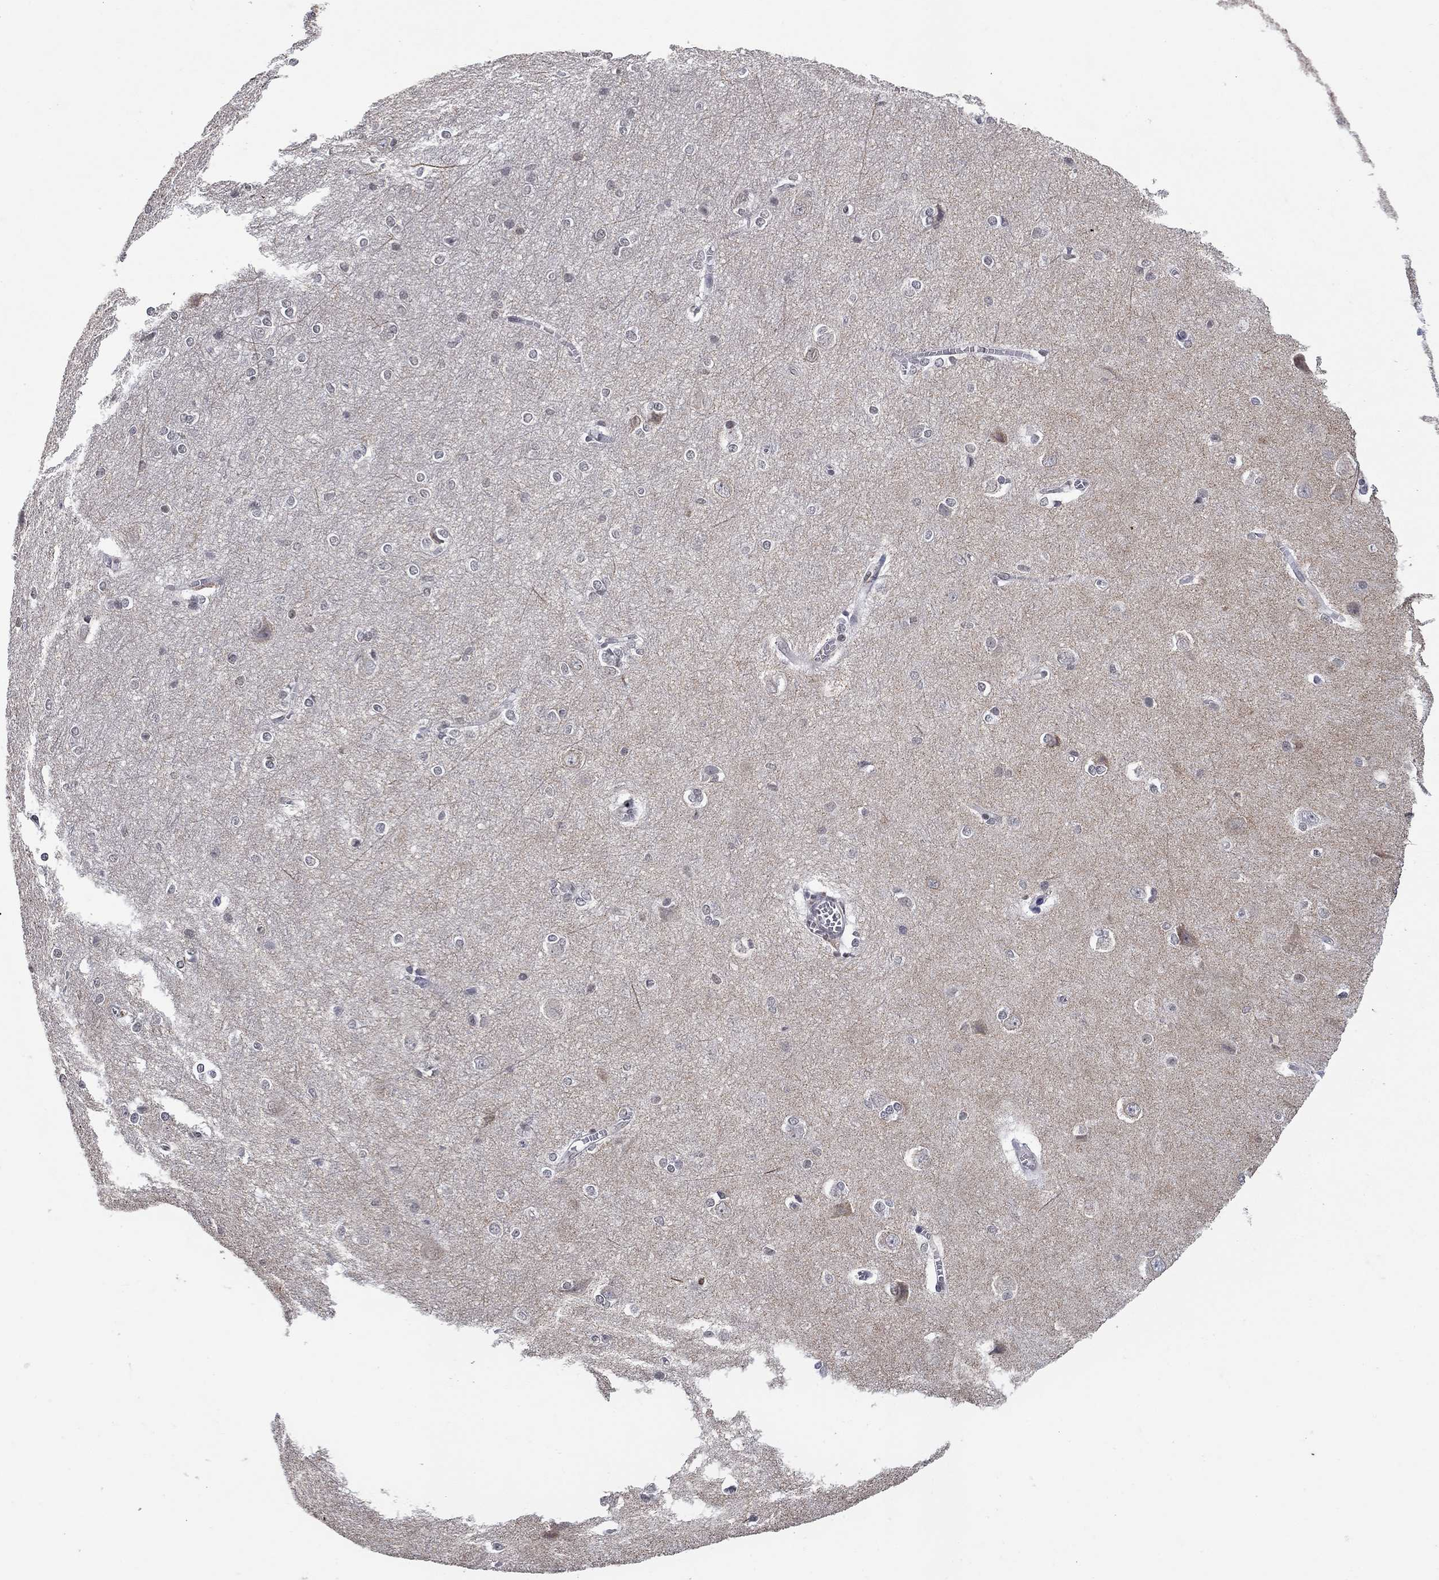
{"staining": {"intensity": "negative", "quantity": "none", "location": "none"}, "tissue": "cerebral cortex", "cell_type": "Endothelial cells", "image_type": "normal", "snomed": [{"axis": "morphology", "description": "Normal tissue, NOS"}, {"axis": "topography", "description": "Cerebral cortex"}], "caption": "The micrograph demonstrates no significant expression in endothelial cells of cerebral cortex. (Immunohistochemistry, brightfield microscopy, high magnification).", "gene": "GRIA3", "patient": {"sex": "male", "age": 37}}